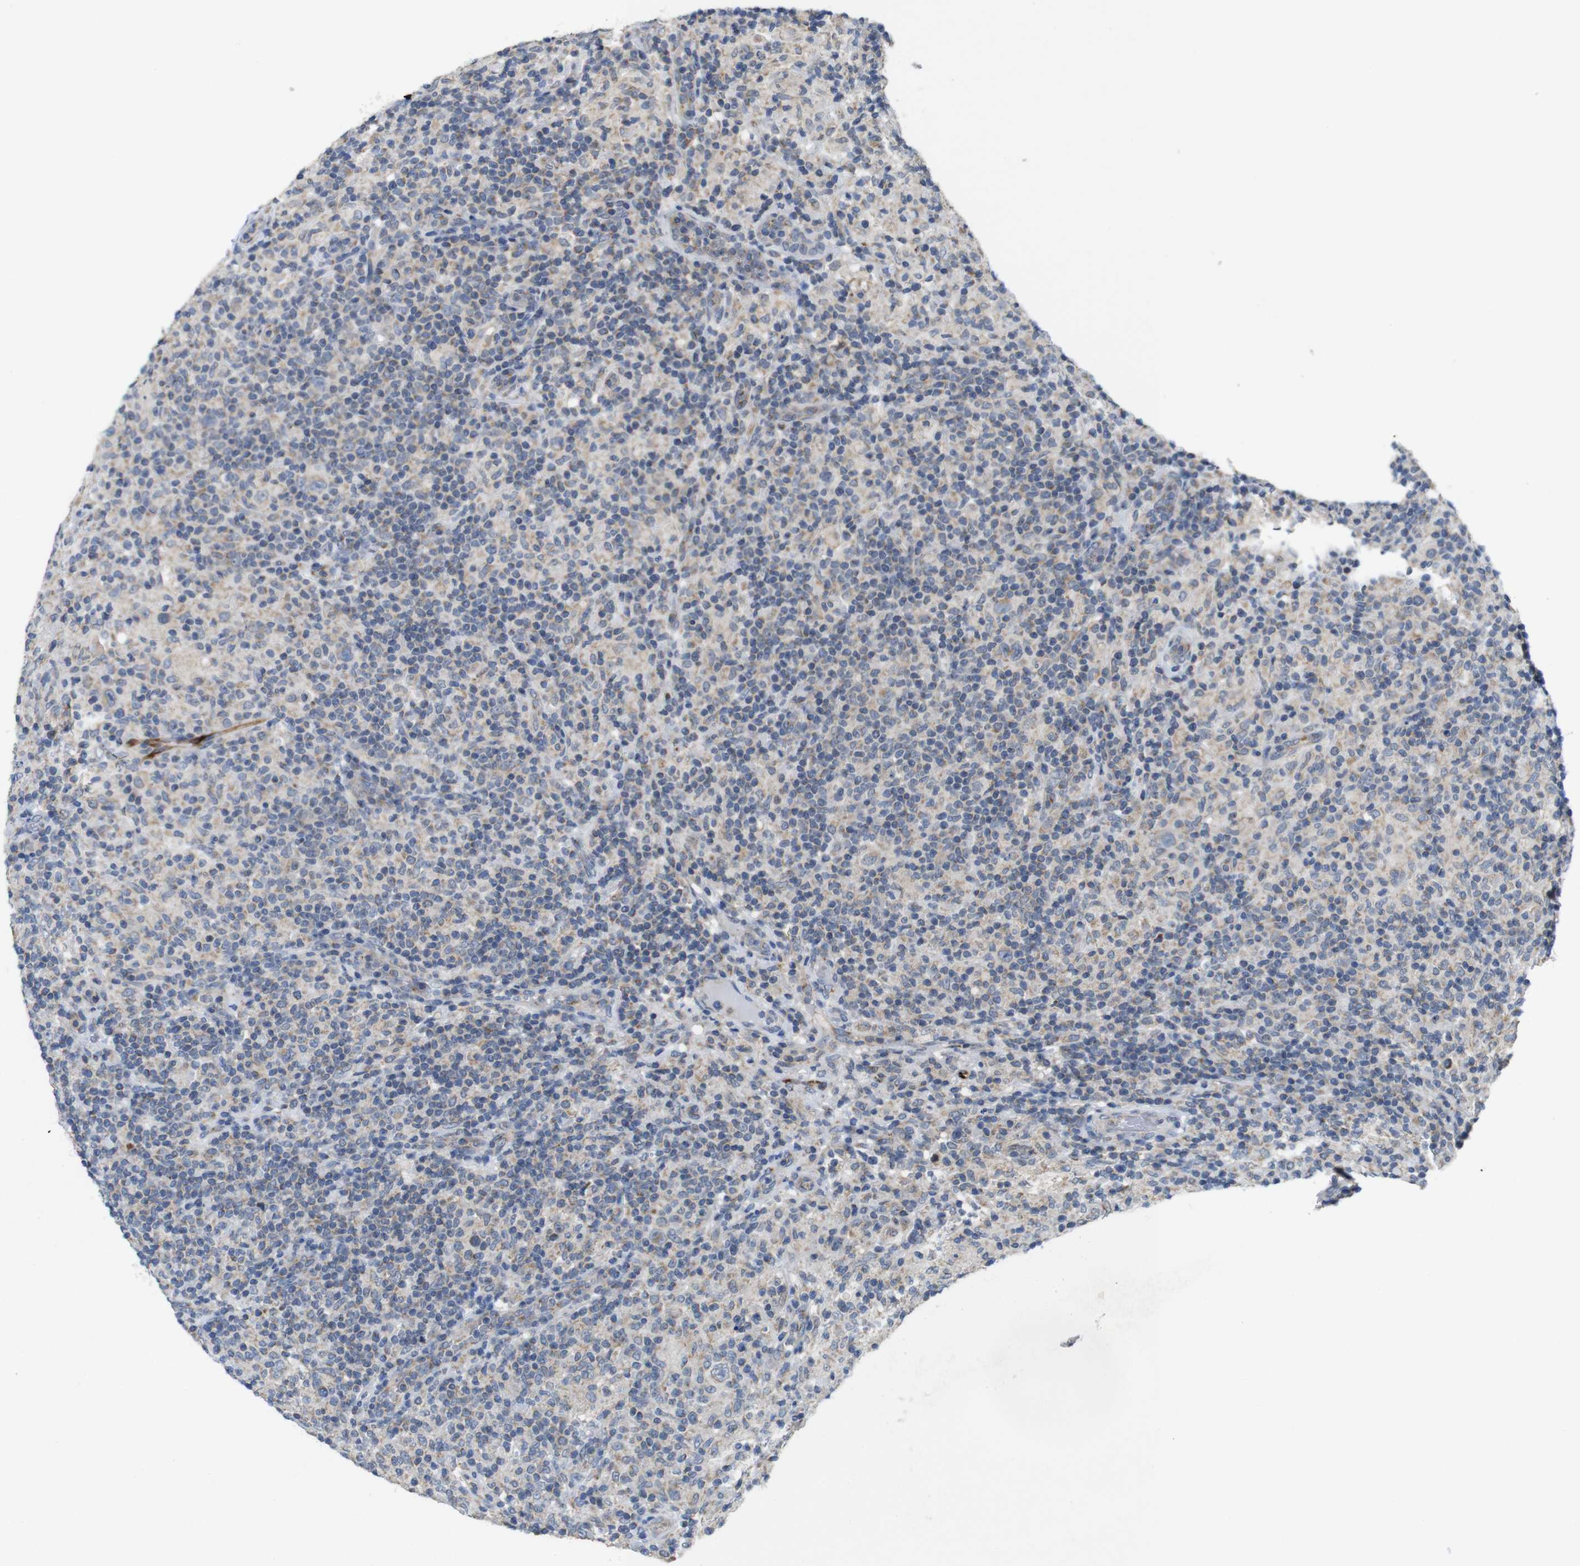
{"staining": {"intensity": "moderate", "quantity": "25%-75%", "location": "cytoplasmic/membranous"}, "tissue": "lymphoma", "cell_type": "Tumor cells", "image_type": "cancer", "snomed": [{"axis": "morphology", "description": "Hodgkin's disease, NOS"}, {"axis": "topography", "description": "Lymph node"}], "caption": "Brown immunohistochemical staining in lymphoma reveals moderate cytoplasmic/membranous staining in about 25%-75% of tumor cells.", "gene": "EFCAB14", "patient": {"sex": "male", "age": 70}}